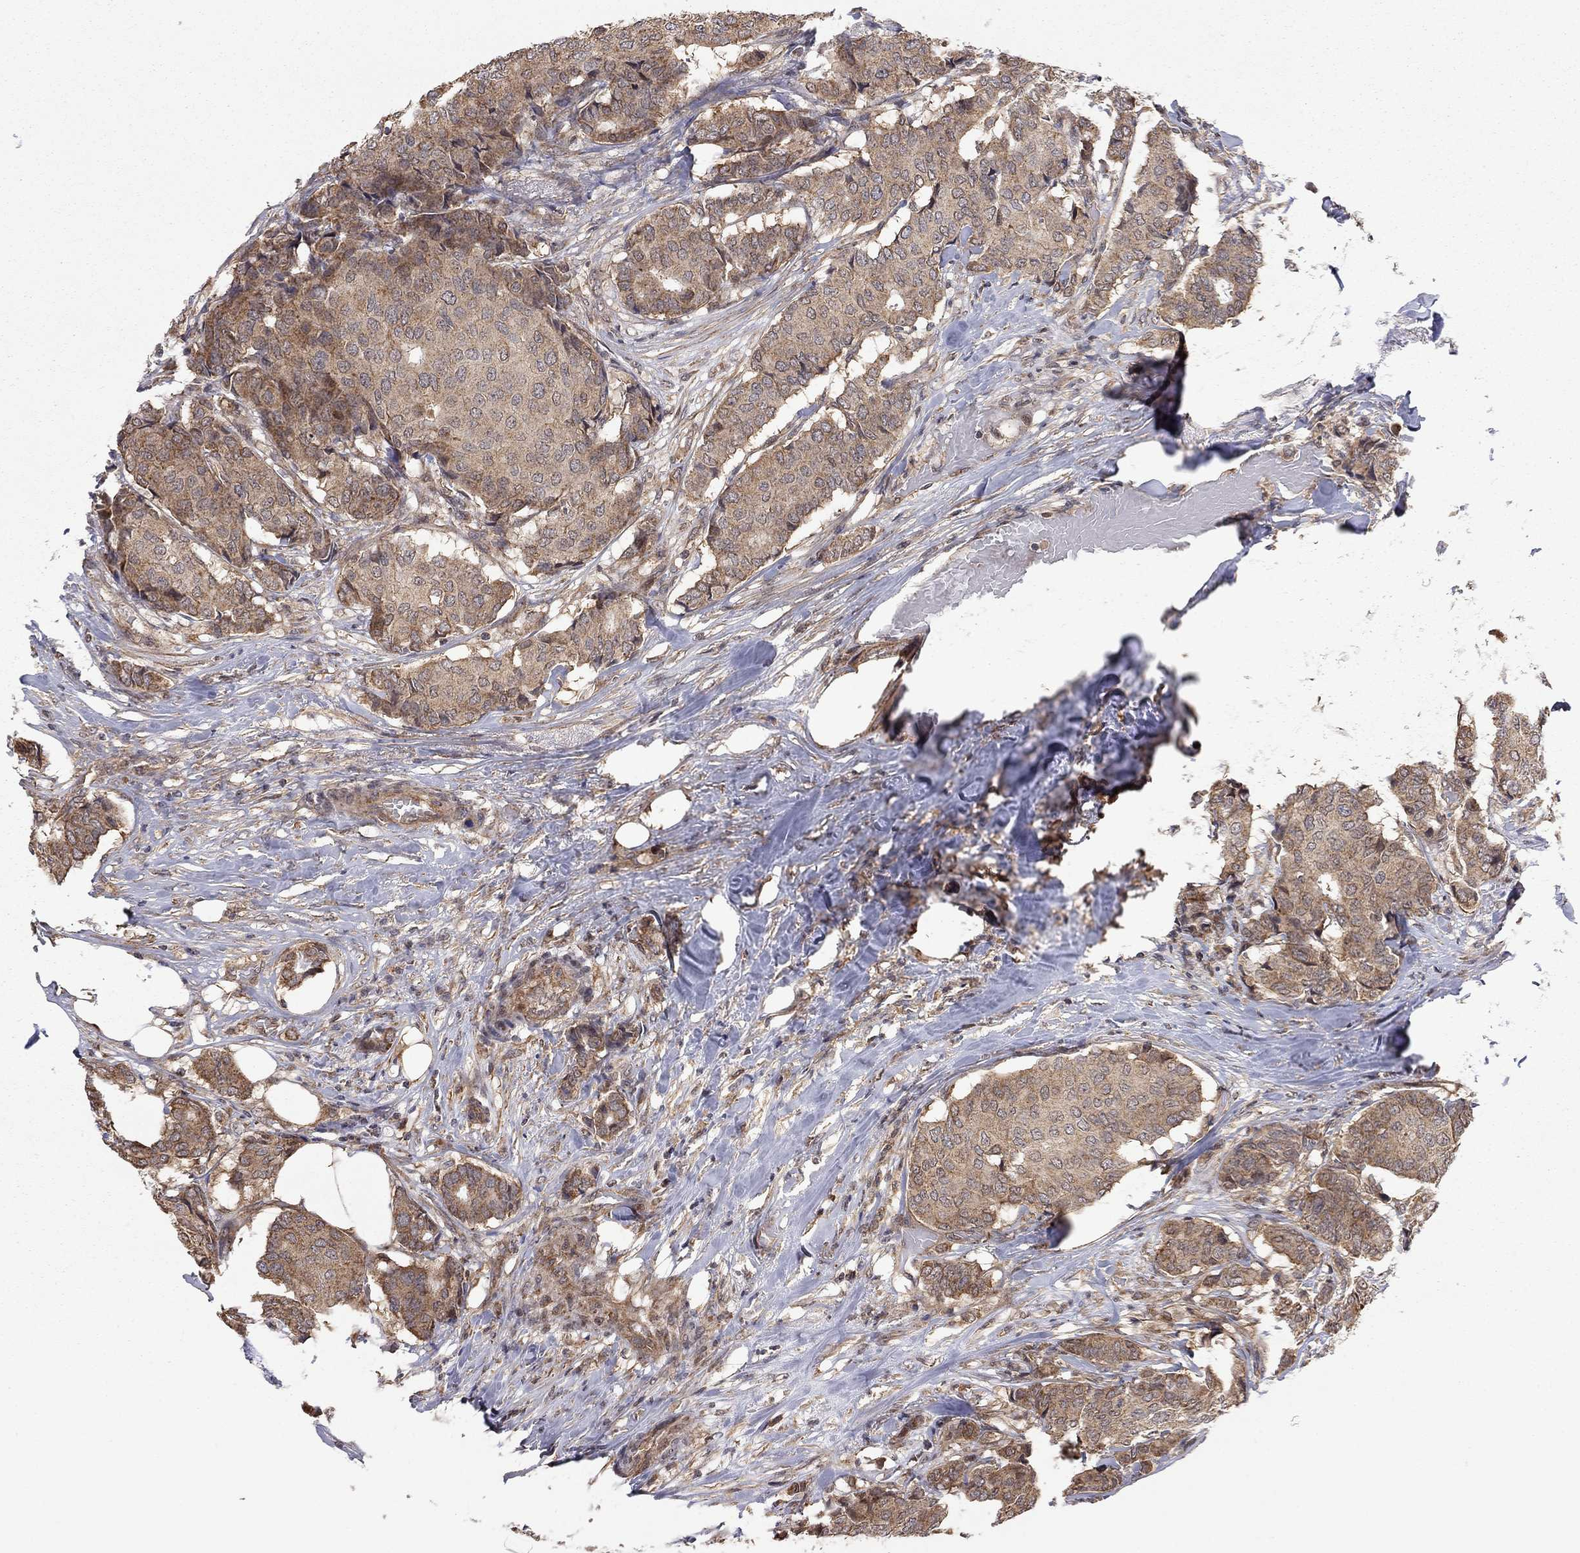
{"staining": {"intensity": "moderate", "quantity": "25%-75%", "location": "cytoplasmic/membranous"}, "tissue": "breast cancer", "cell_type": "Tumor cells", "image_type": "cancer", "snomed": [{"axis": "morphology", "description": "Duct carcinoma"}, {"axis": "topography", "description": "Breast"}], "caption": "Approximately 25%-75% of tumor cells in human breast cancer exhibit moderate cytoplasmic/membranous protein staining as visualized by brown immunohistochemical staining.", "gene": "TDP1", "patient": {"sex": "female", "age": 75}}